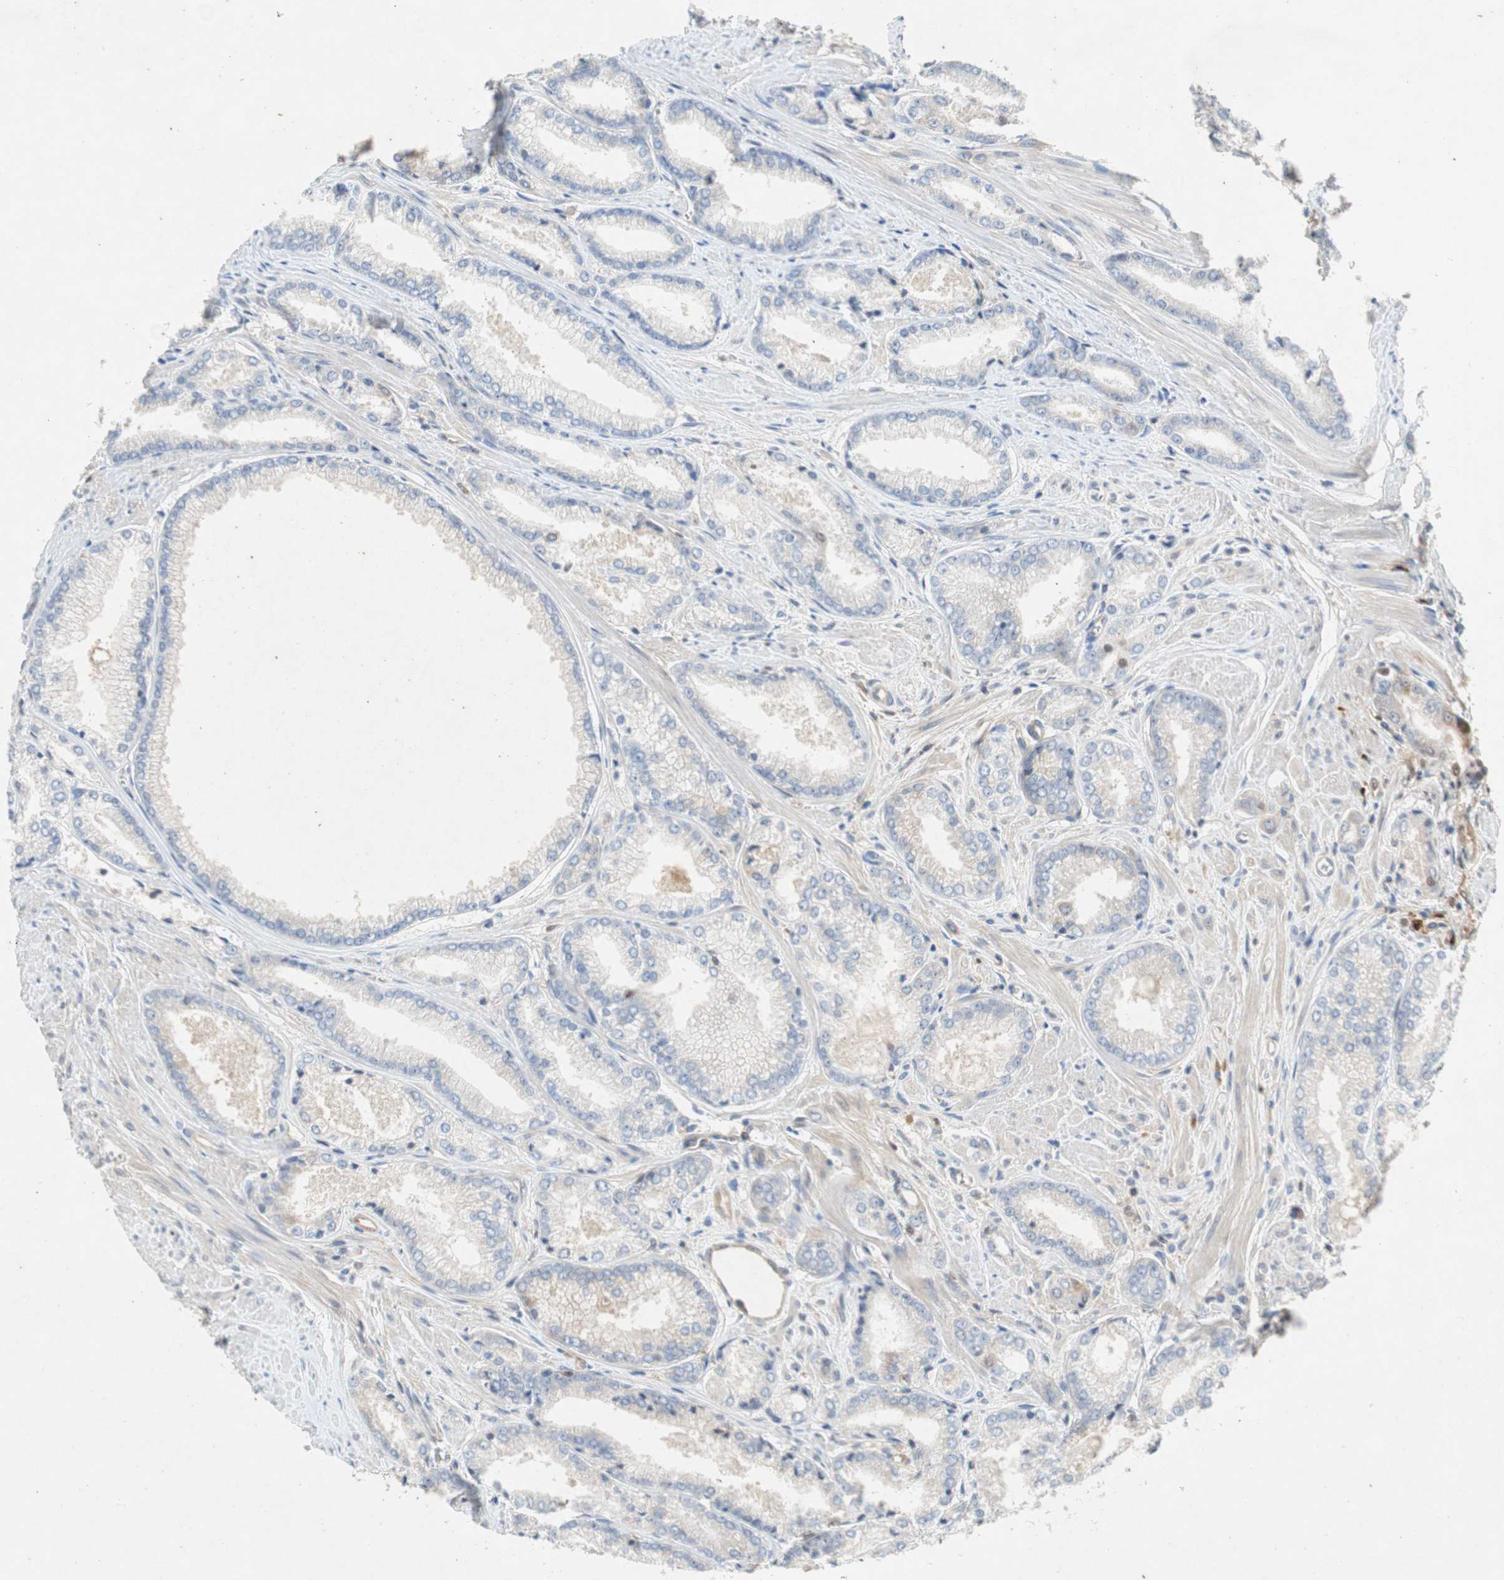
{"staining": {"intensity": "weak", "quantity": "<25%", "location": "cytoplasmic/membranous"}, "tissue": "prostate cancer", "cell_type": "Tumor cells", "image_type": "cancer", "snomed": [{"axis": "morphology", "description": "Adenocarcinoma, Low grade"}, {"axis": "topography", "description": "Prostate"}], "caption": "This is a micrograph of IHC staining of low-grade adenocarcinoma (prostate), which shows no expression in tumor cells. (DAB (3,3'-diaminobenzidine) IHC, high magnification).", "gene": "RELB", "patient": {"sex": "male", "age": 64}}